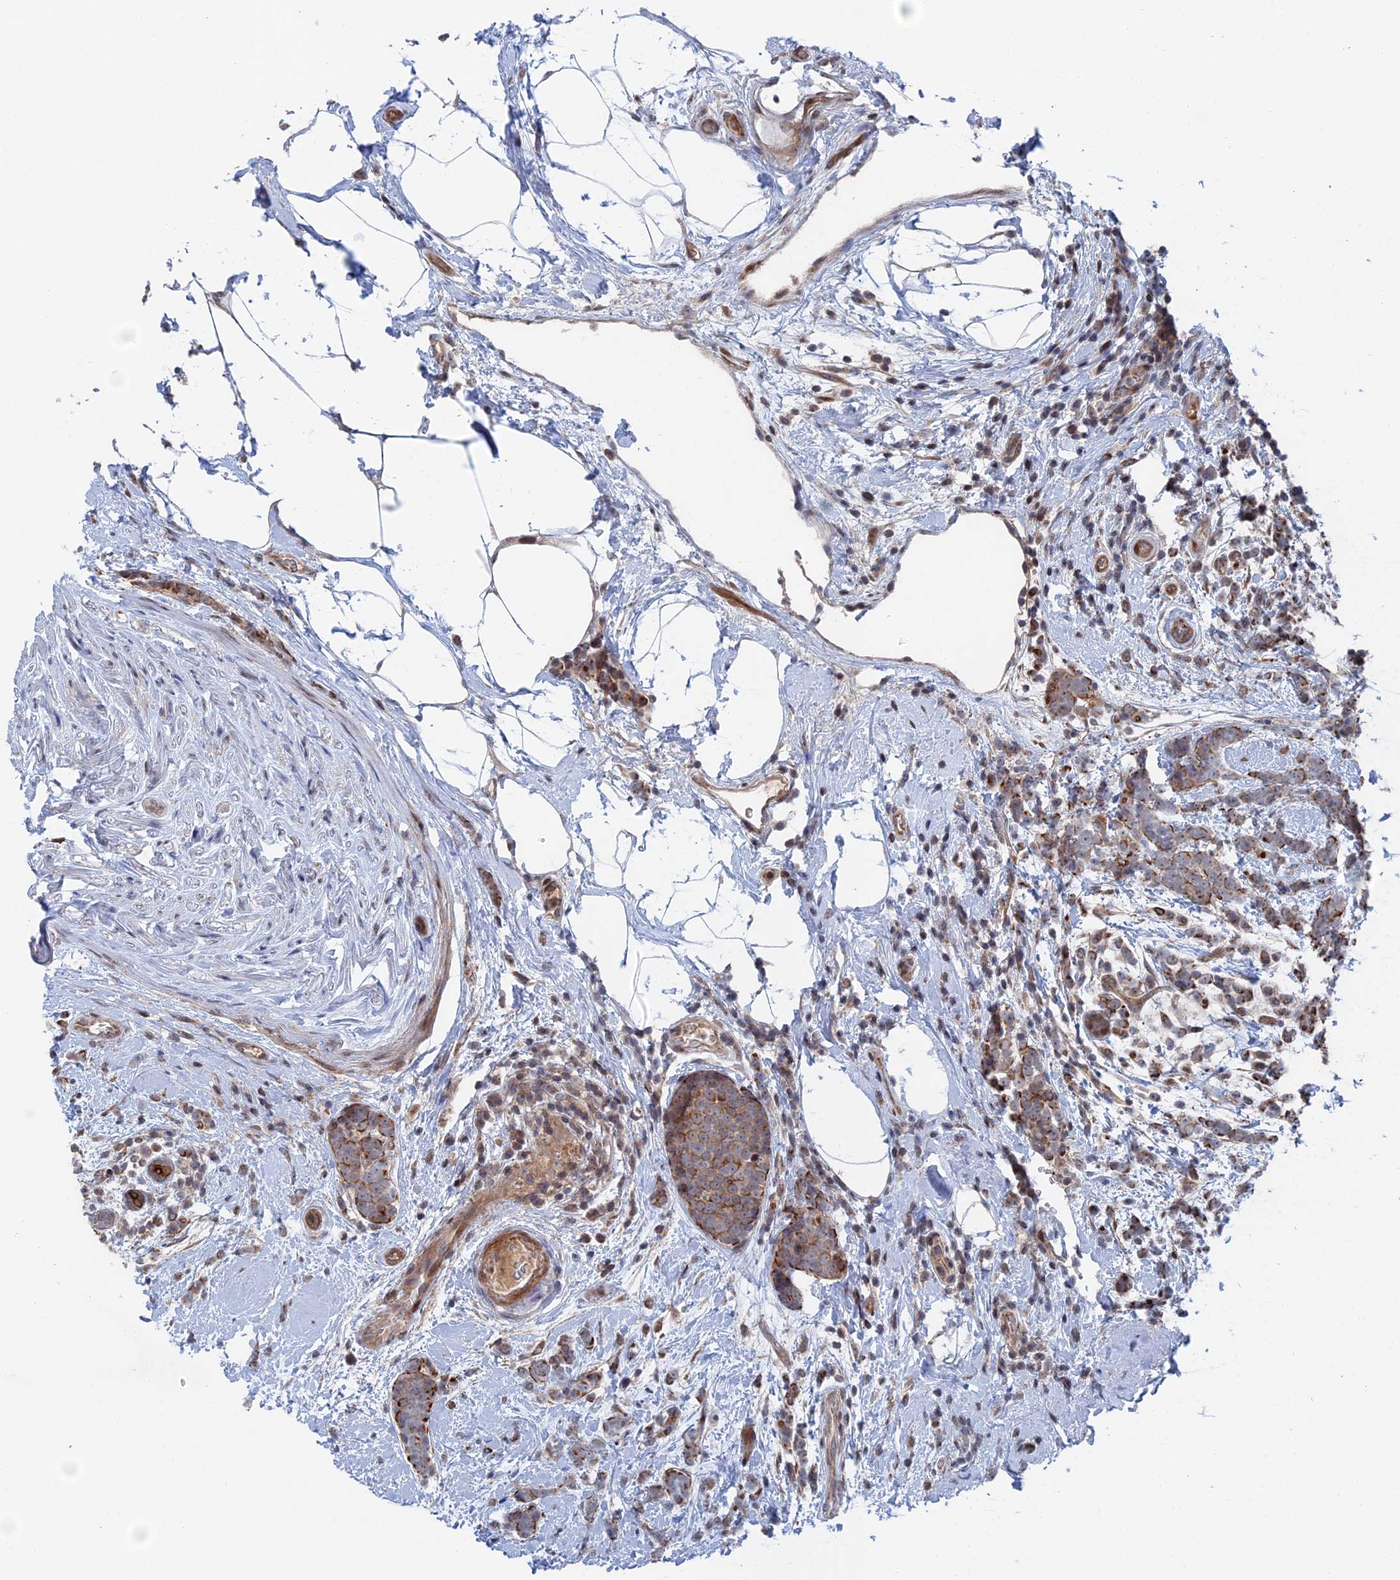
{"staining": {"intensity": "moderate", "quantity": ">75%", "location": "cytoplasmic/membranous"}, "tissue": "breast cancer", "cell_type": "Tumor cells", "image_type": "cancer", "snomed": [{"axis": "morphology", "description": "Lobular carcinoma"}, {"axis": "topography", "description": "Breast"}], "caption": "Breast lobular carcinoma tissue exhibits moderate cytoplasmic/membranous positivity in about >75% of tumor cells", "gene": "IL7", "patient": {"sex": "female", "age": 58}}